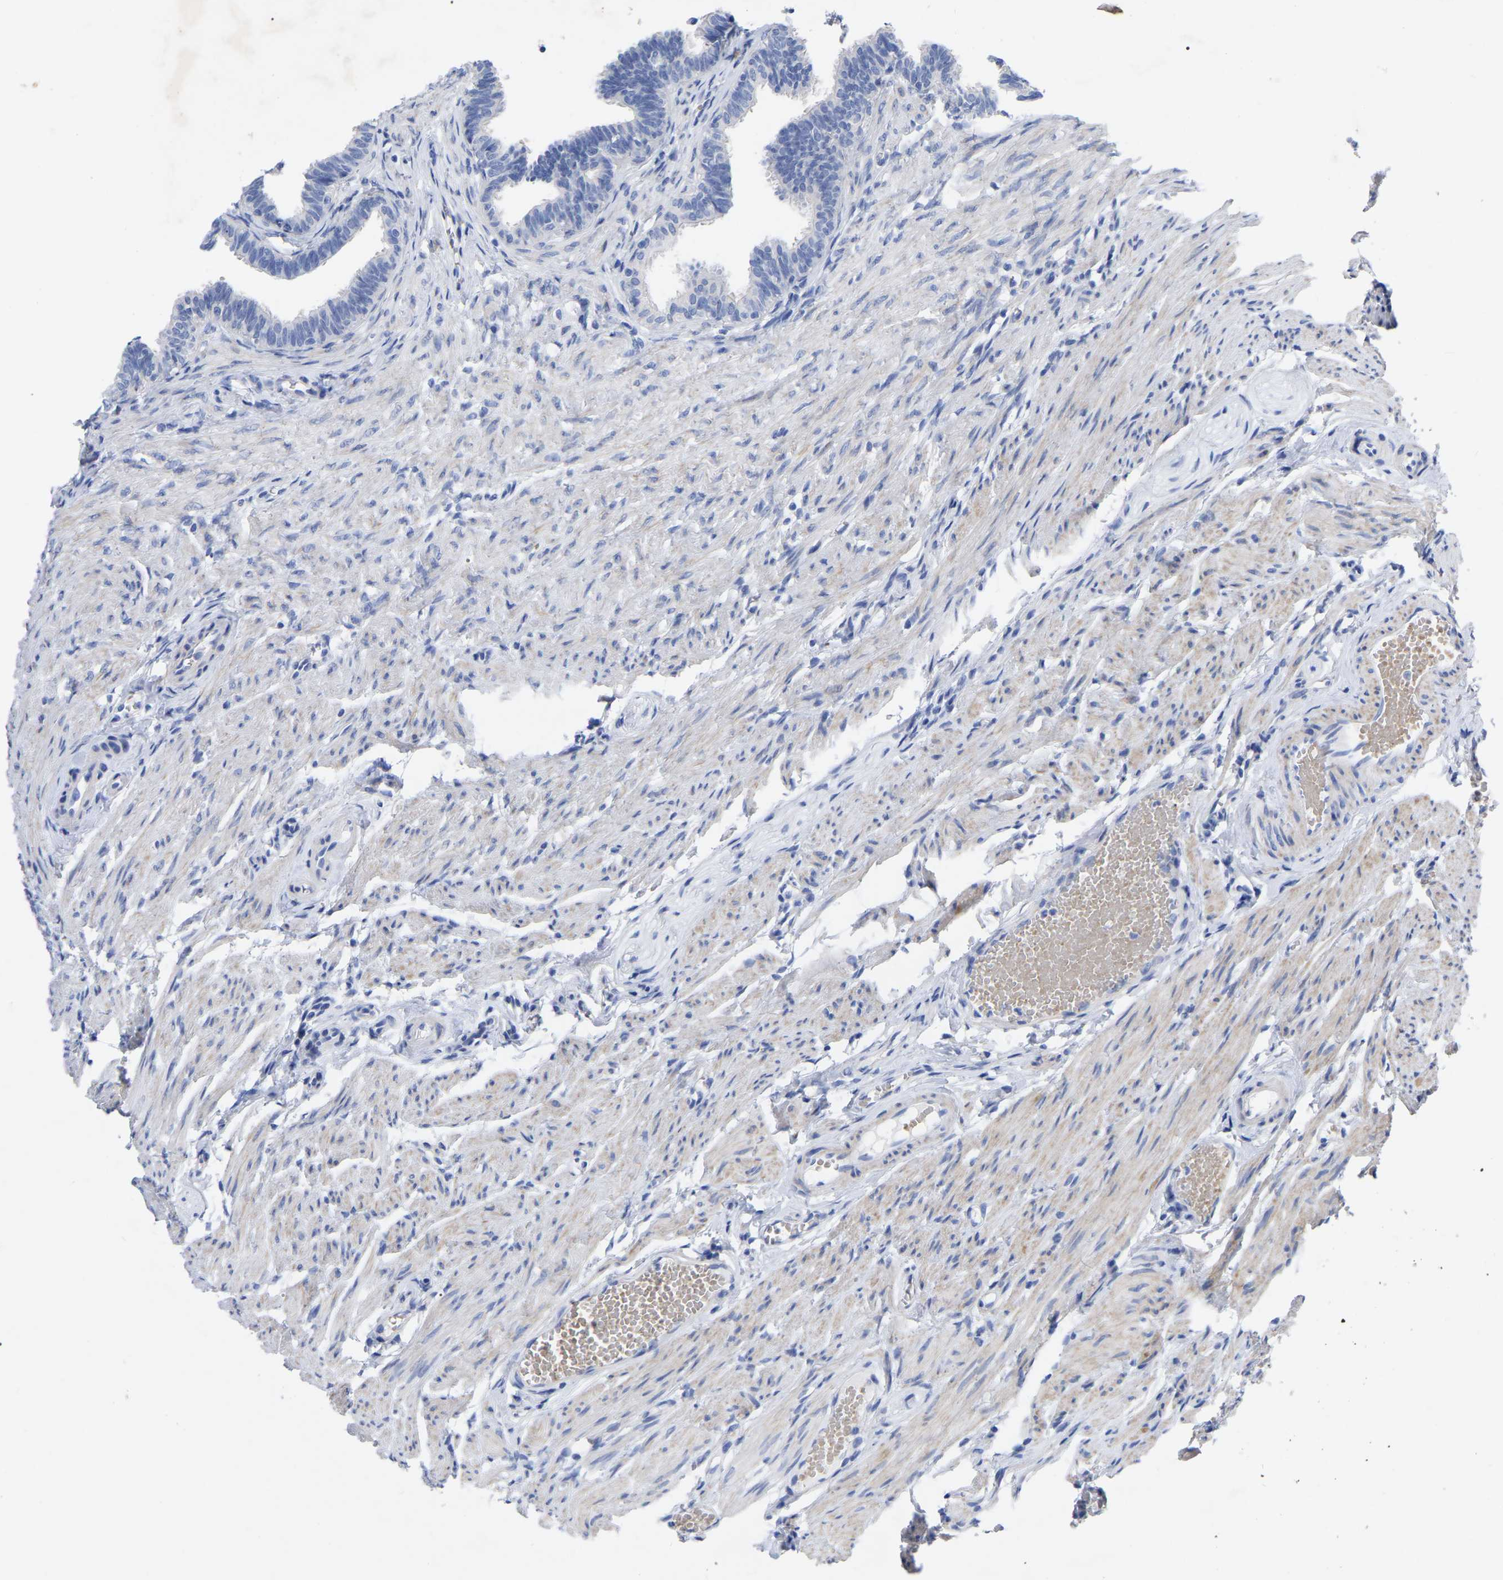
{"staining": {"intensity": "negative", "quantity": "none", "location": "none"}, "tissue": "fallopian tube", "cell_type": "Glandular cells", "image_type": "normal", "snomed": [{"axis": "morphology", "description": "Normal tissue, NOS"}, {"axis": "topography", "description": "Fallopian tube"}, {"axis": "topography", "description": "Ovary"}], "caption": "Immunohistochemistry of benign human fallopian tube demonstrates no staining in glandular cells. (Immunohistochemistry (ihc), brightfield microscopy, high magnification).", "gene": "GDF3", "patient": {"sex": "female", "age": 23}}